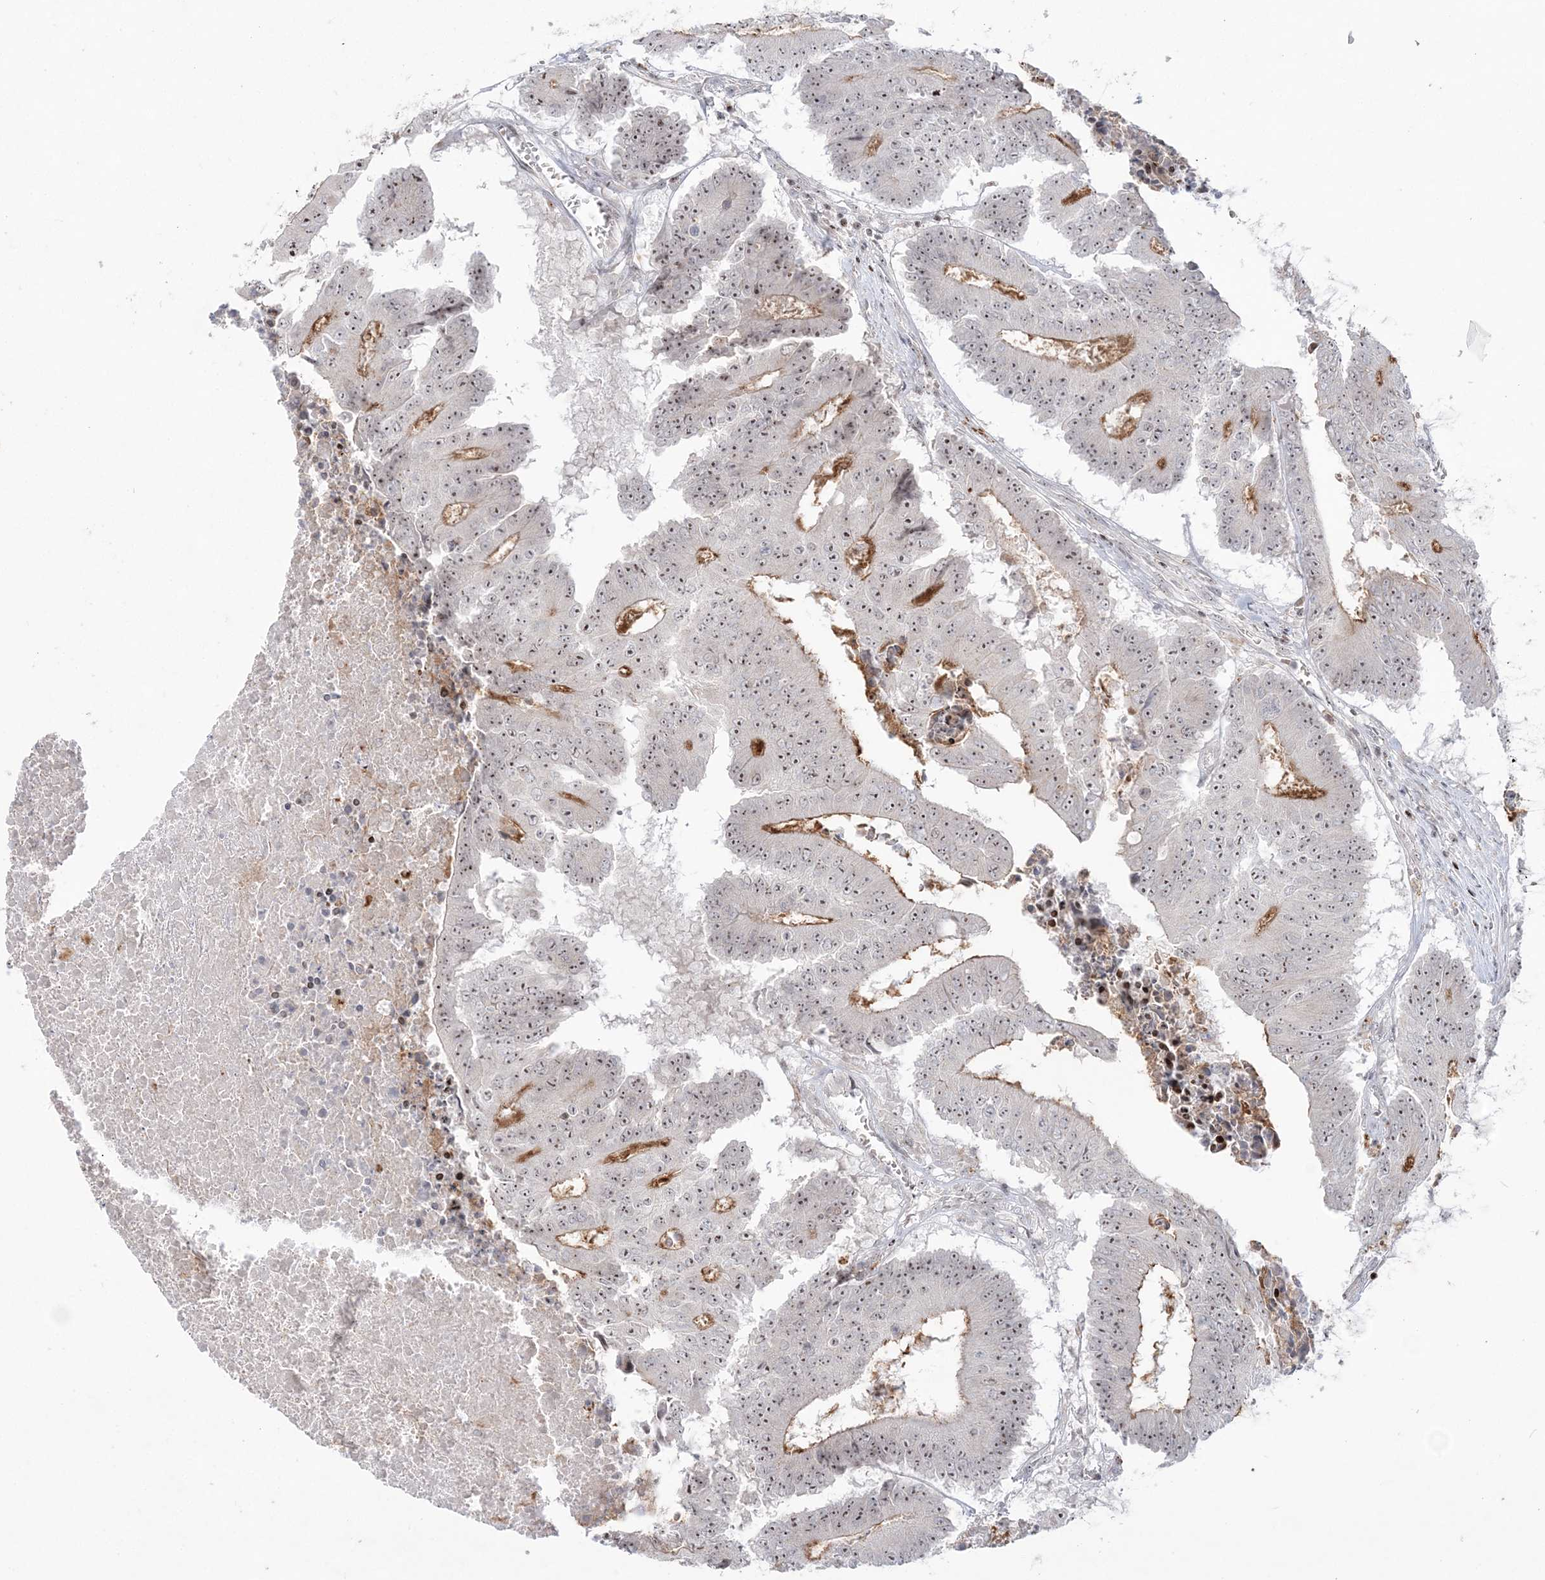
{"staining": {"intensity": "moderate", "quantity": ">75%", "location": "cytoplasmic/membranous,nuclear"}, "tissue": "colorectal cancer", "cell_type": "Tumor cells", "image_type": "cancer", "snomed": [{"axis": "morphology", "description": "Adenocarcinoma, NOS"}, {"axis": "topography", "description": "Colon"}], "caption": "Human colorectal cancer (adenocarcinoma) stained with a protein marker exhibits moderate staining in tumor cells.", "gene": "SH3BP4", "patient": {"sex": "male", "age": 87}}